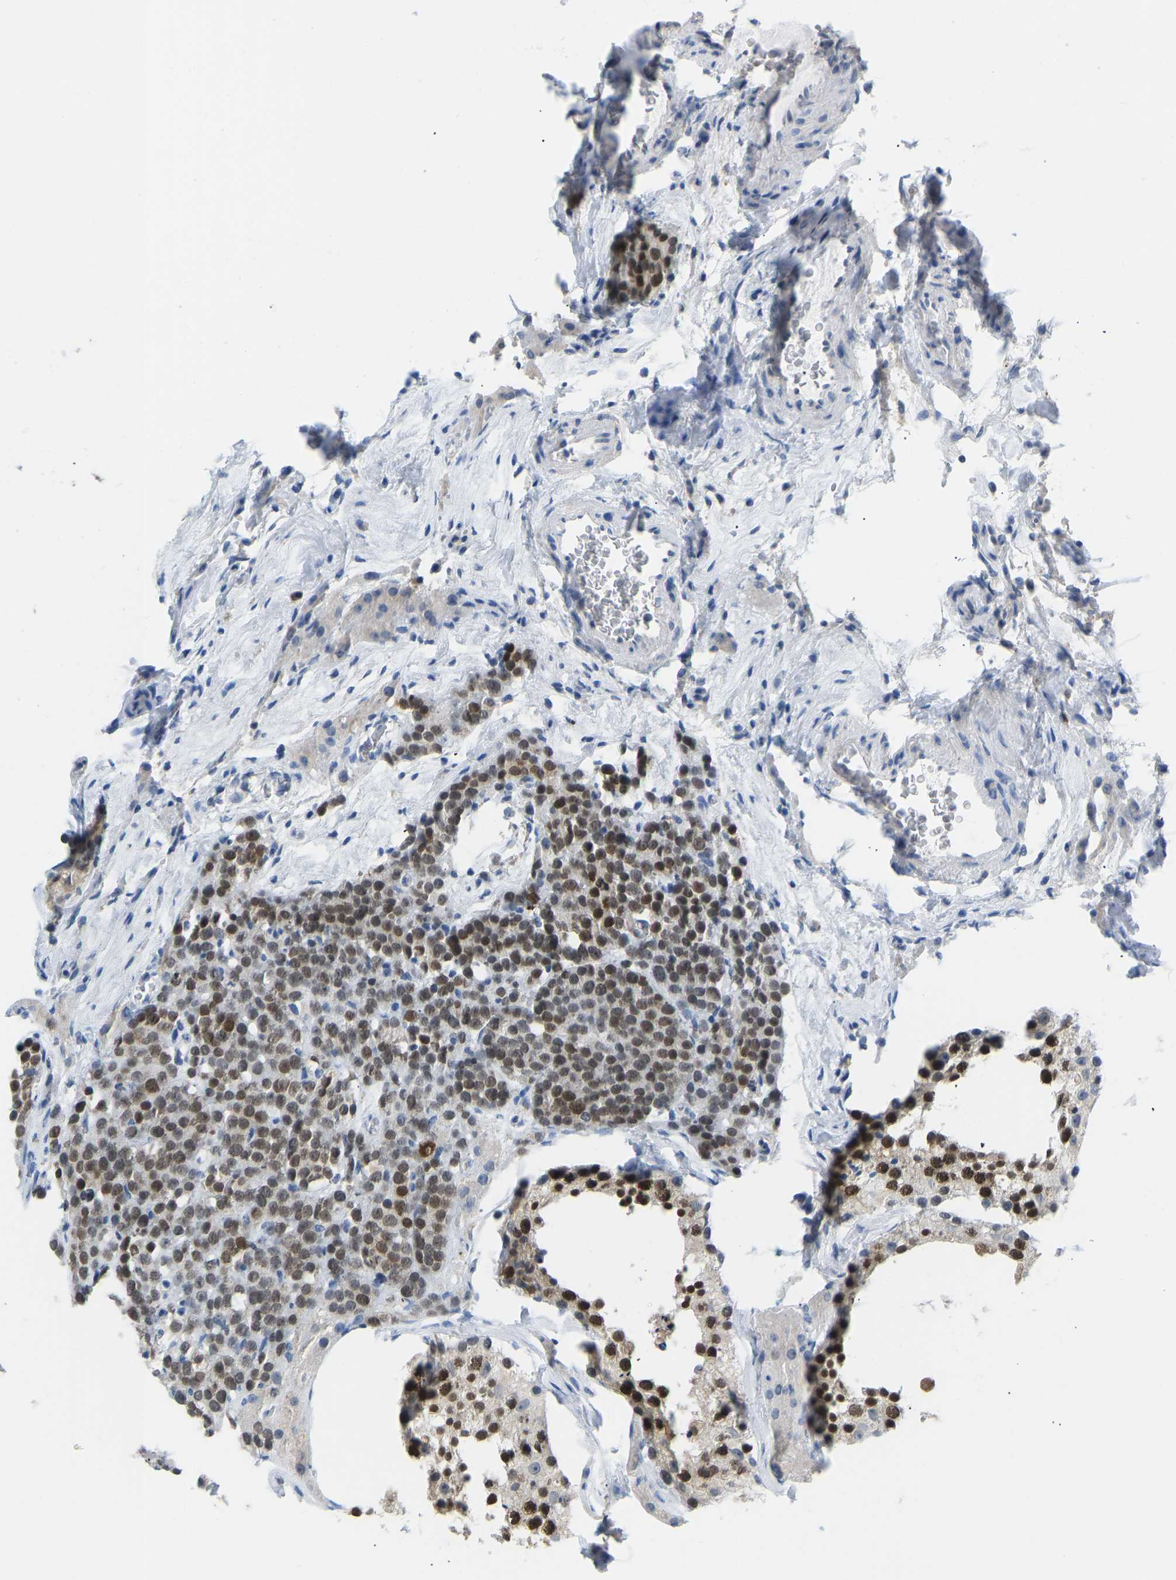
{"staining": {"intensity": "moderate", "quantity": ">75%", "location": "nuclear"}, "tissue": "testis cancer", "cell_type": "Tumor cells", "image_type": "cancer", "snomed": [{"axis": "morphology", "description": "Seminoma, NOS"}, {"axis": "topography", "description": "Testis"}], "caption": "Human testis cancer stained with a protein marker reveals moderate staining in tumor cells.", "gene": "VRK1", "patient": {"sex": "male", "age": 71}}